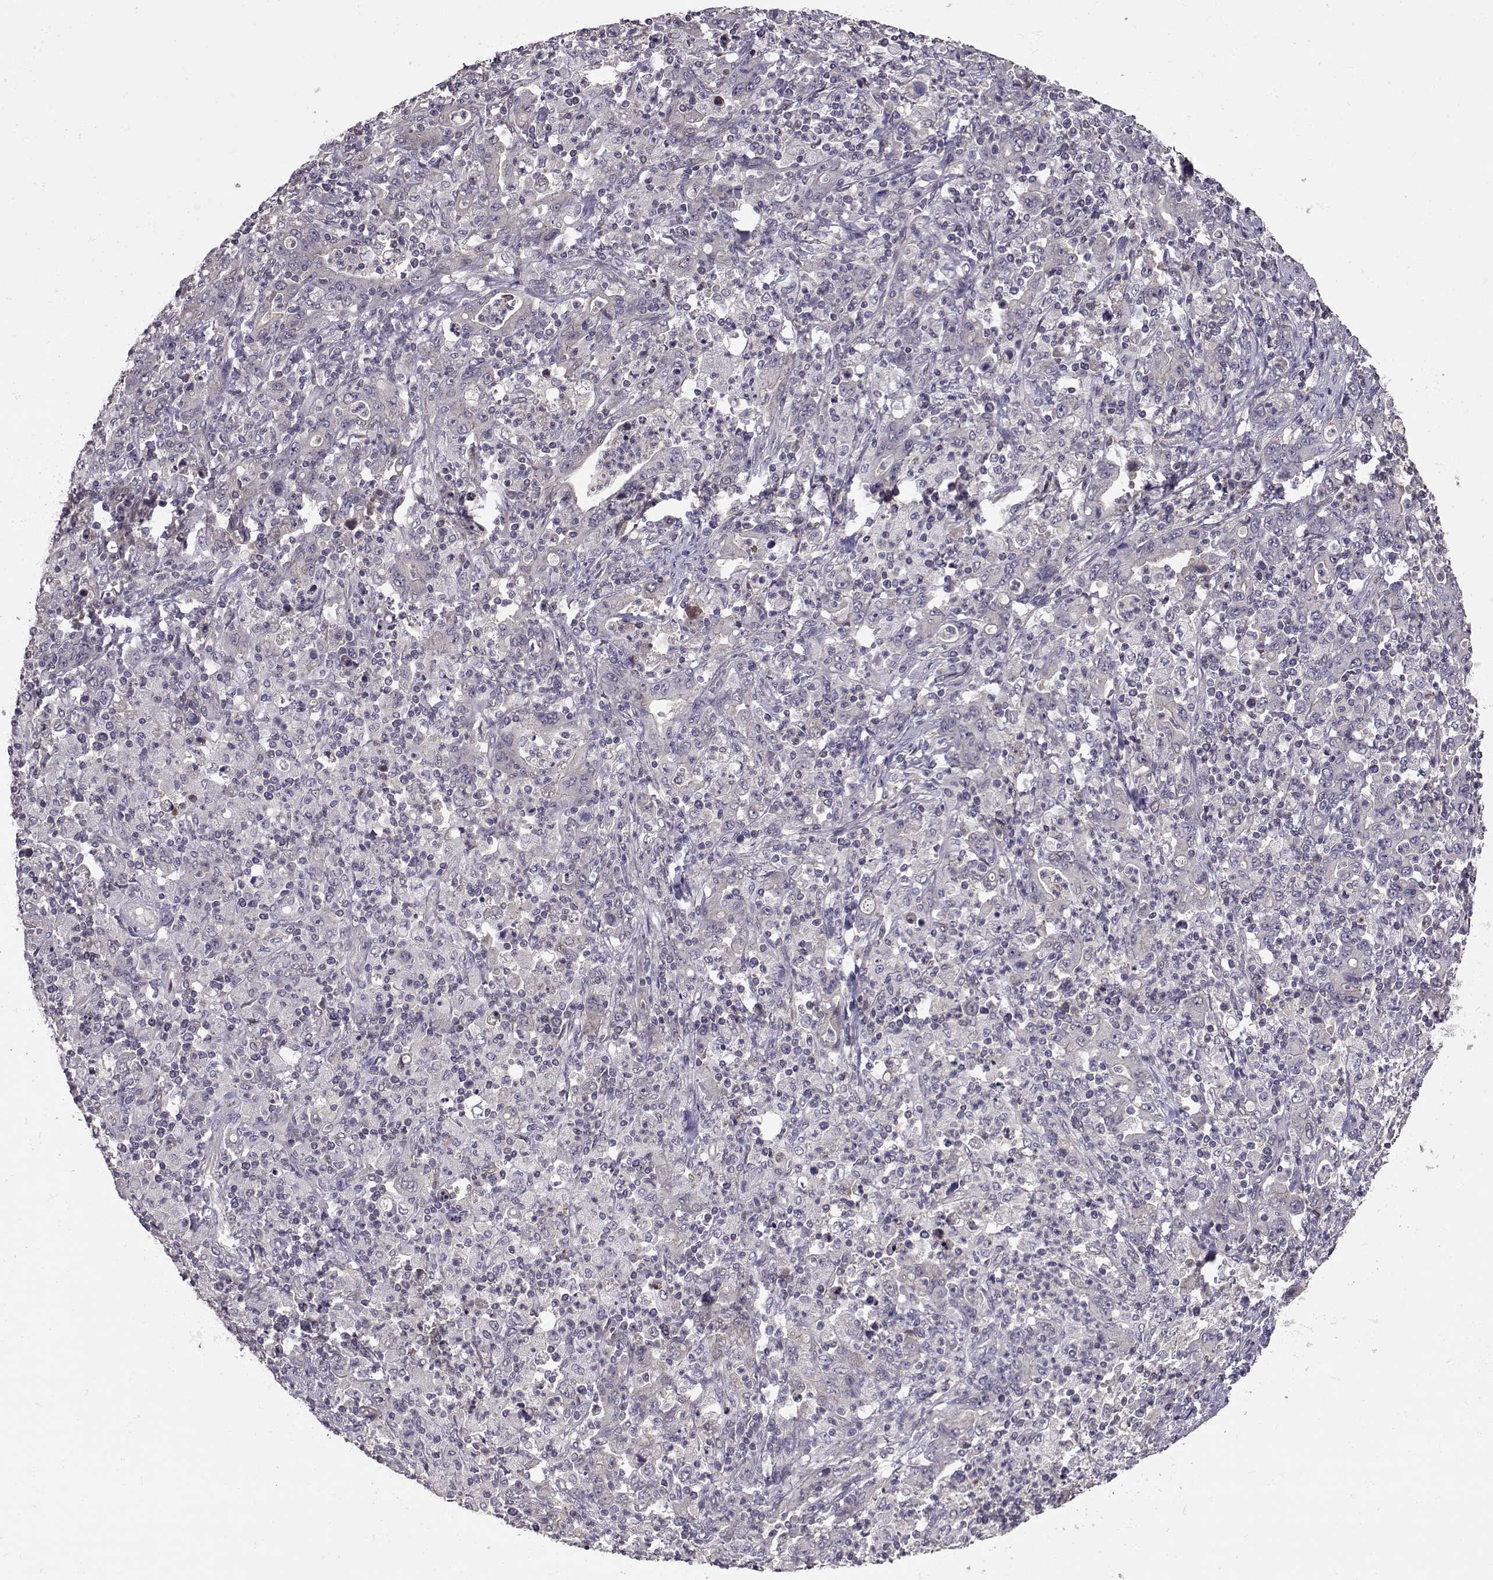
{"staining": {"intensity": "negative", "quantity": "none", "location": "none"}, "tissue": "stomach cancer", "cell_type": "Tumor cells", "image_type": "cancer", "snomed": [{"axis": "morphology", "description": "Adenocarcinoma, NOS"}, {"axis": "topography", "description": "Stomach, upper"}], "caption": "Tumor cells are negative for brown protein staining in stomach adenocarcinoma.", "gene": "NCAM2", "patient": {"sex": "male", "age": 69}}